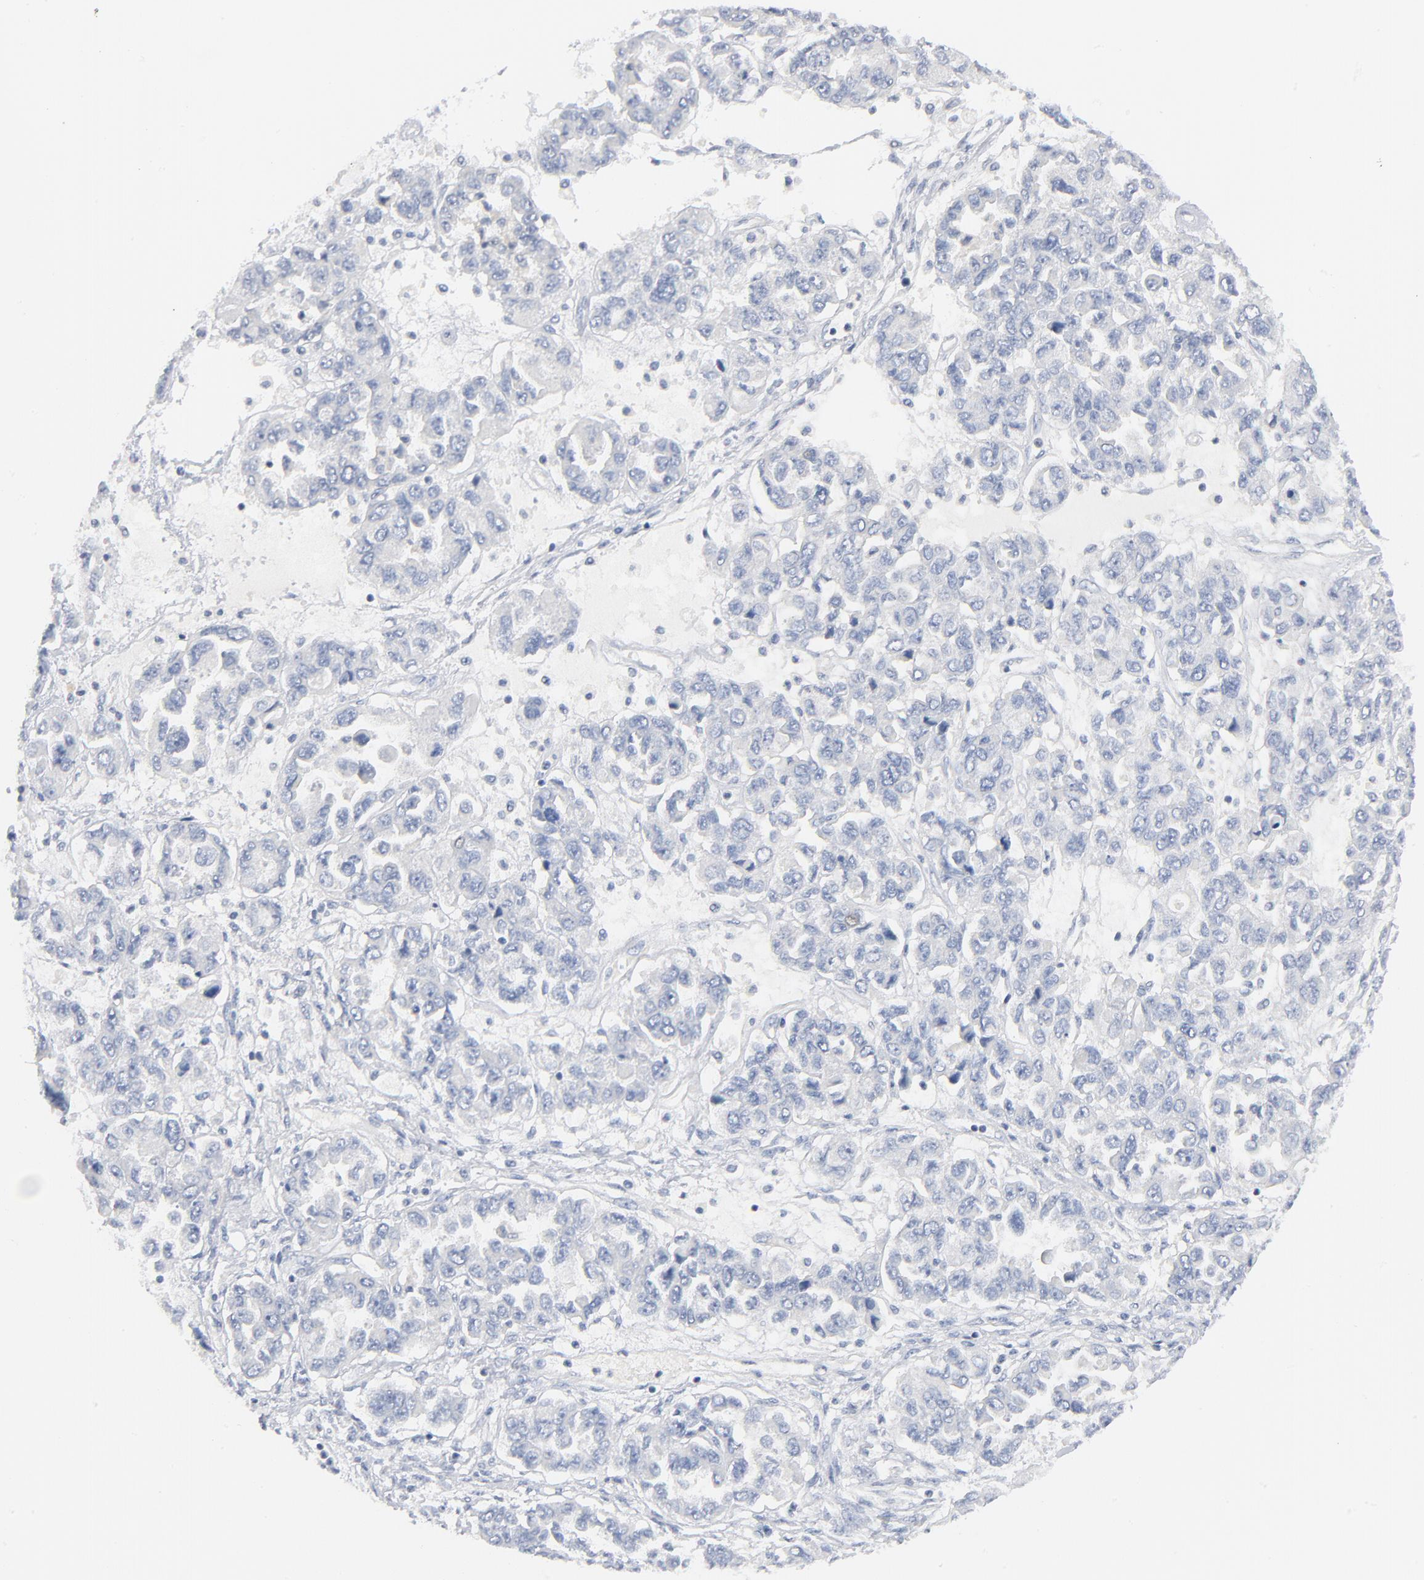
{"staining": {"intensity": "negative", "quantity": "none", "location": "none"}, "tissue": "ovarian cancer", "cell_type": "Tumor cells", "image_type": "cancer", "snomed": [{"axis": "morphology", "description": "Cystadenocarcinoma, serous, NOS"}, {"axis": "topography", "description": "Ovary"}], "caption": "IHC histopathology image of human serous cystadenocarcinoma (ovarian) stained for a protein (brown), which displays no positivity in tumor cells.", "gene": "PTK2B", "patient": {"sex": "female", "age": 84}}